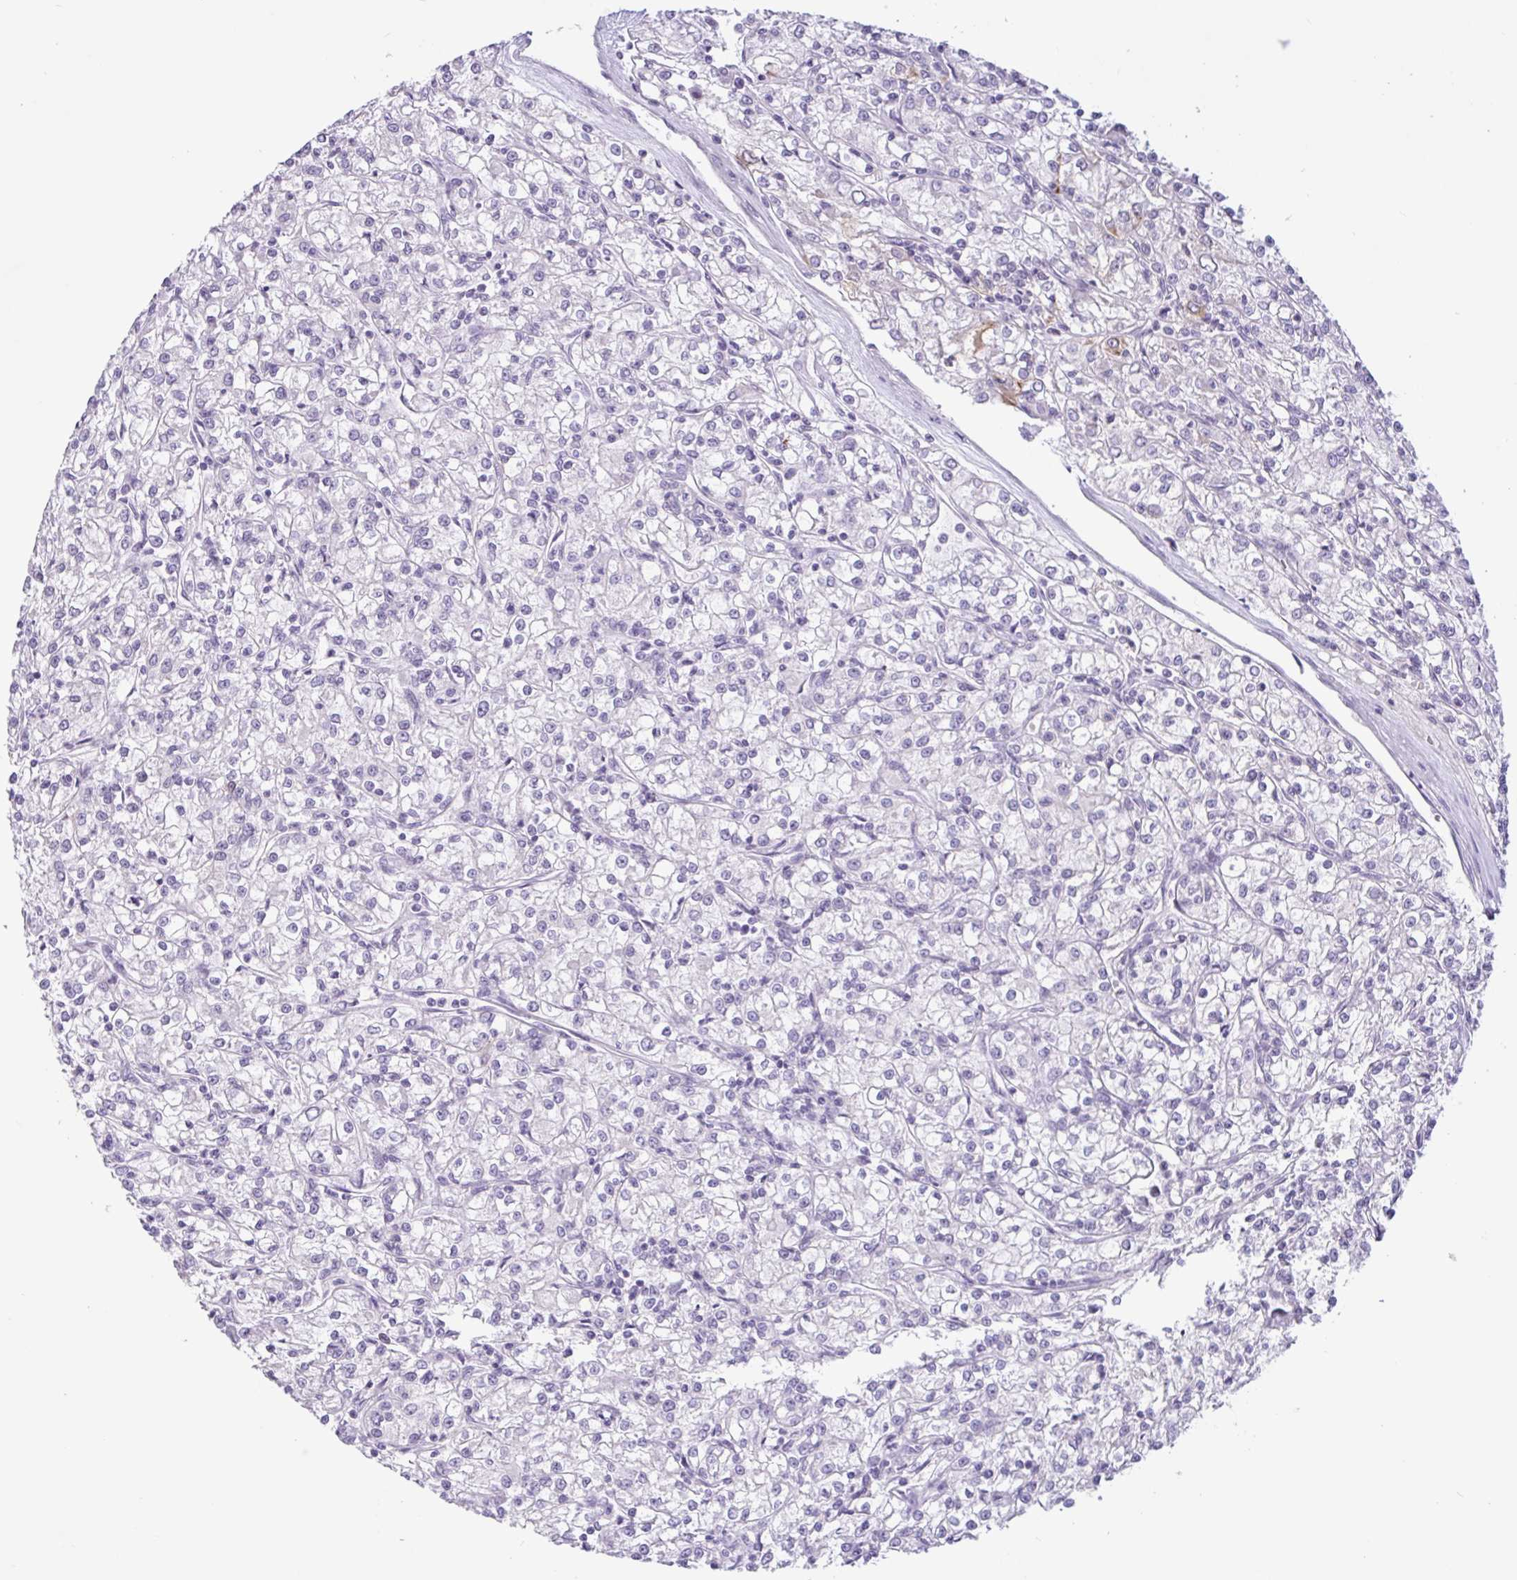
{"staining": {"intensity": "negative", "quantity": "none", "location": "none"}, "tissue": "renal cancer", "cell_type": "Tumor cells", "image_type": "cancer", "snomed": [{"axis": "morphology", "description": "Adenocarcinoma, NOS"}, {"axis": "topography", "description": "Kidney"}], "caption": "A histopathology image of adenocarcinoma (renal) stained for a protein shows no brown staining in tumor cells.", "gene": "CTSE", "patient": {"sex": "female", "age": 59}}